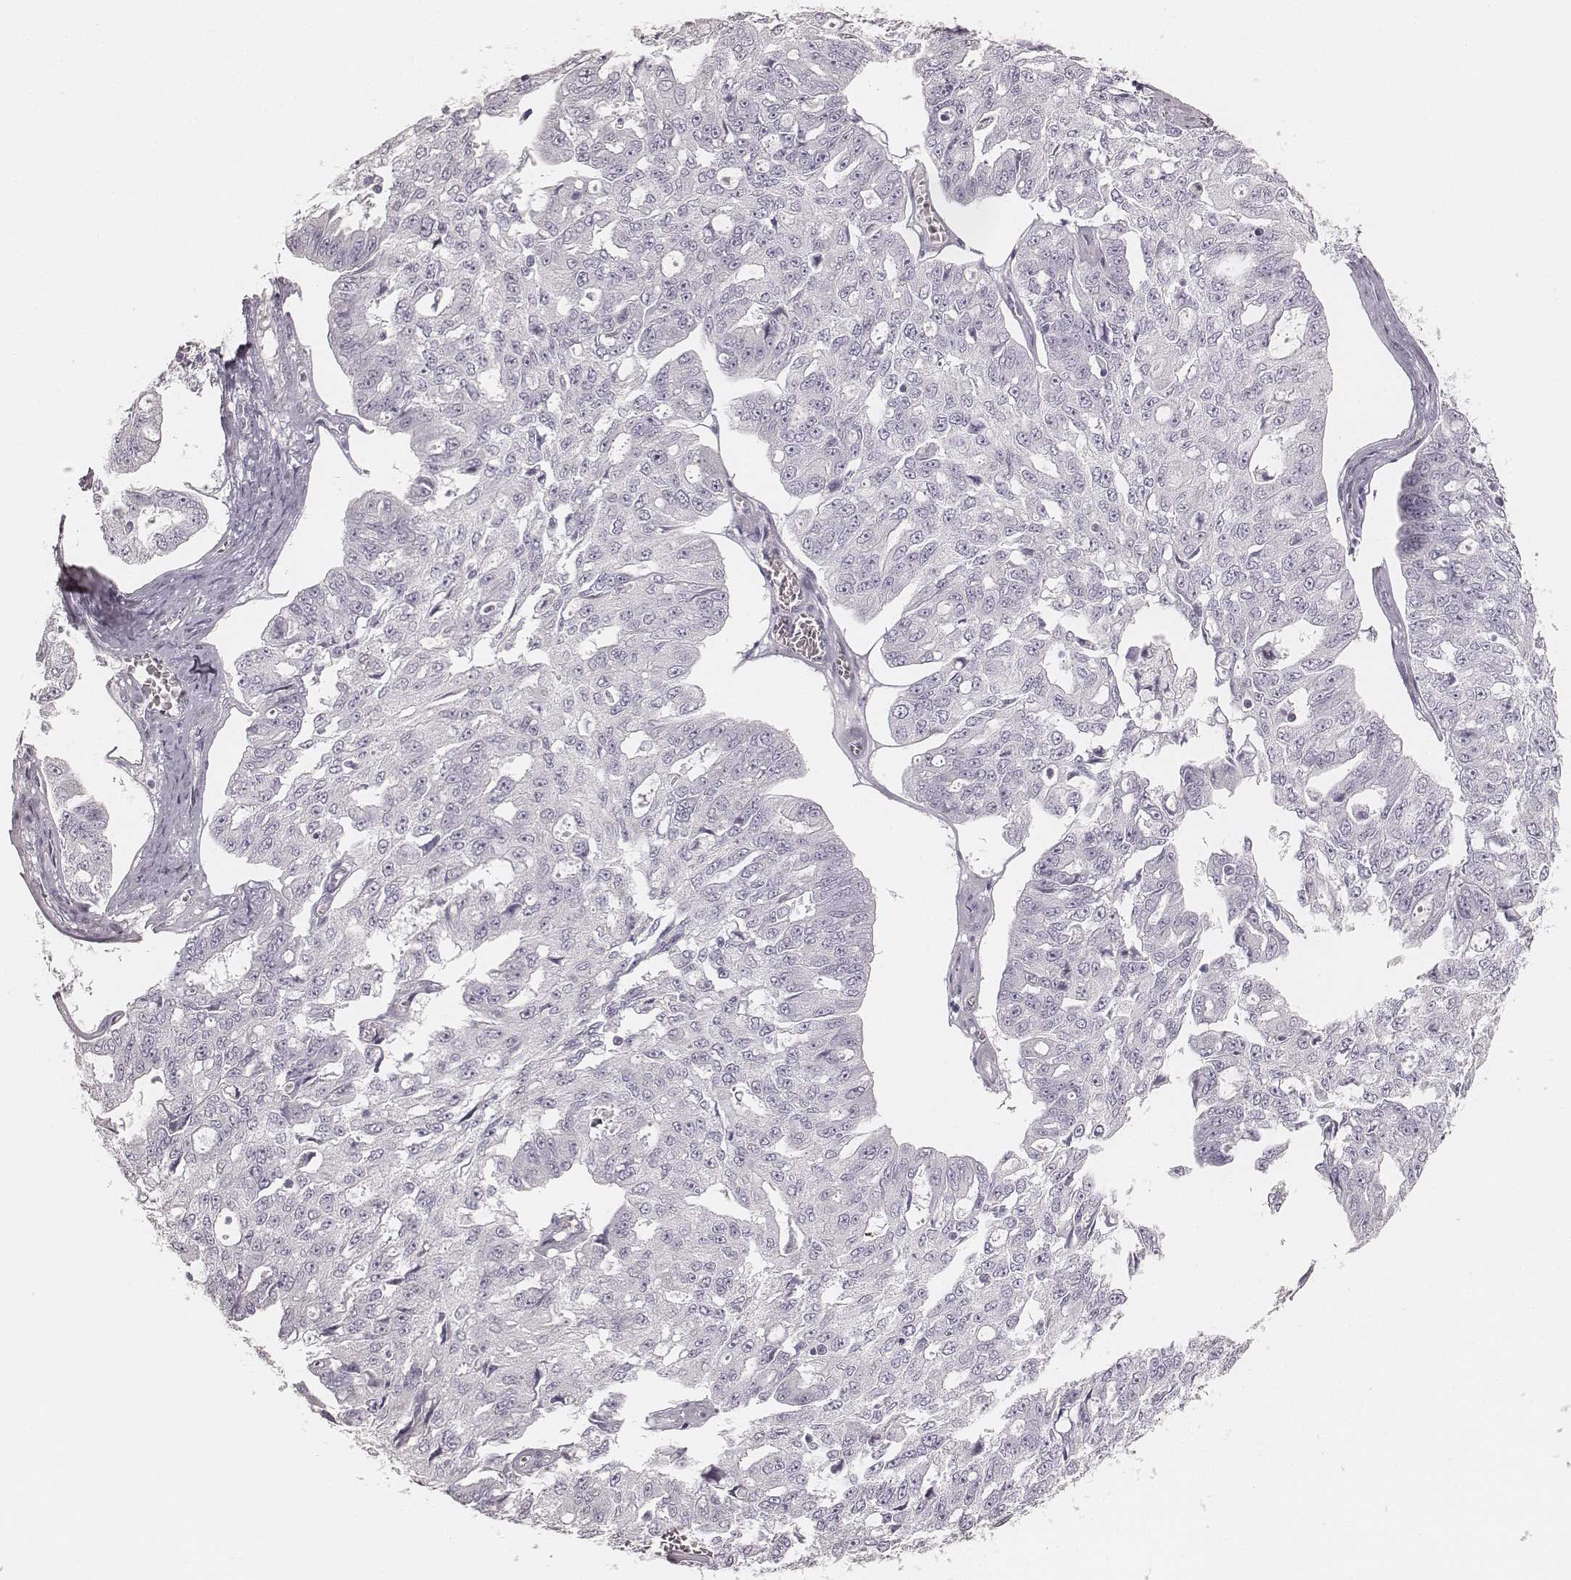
{"staining": {"intensity": "negative", "quantity": "none", "location": "none"}, "tissue": "ovarian cancer", "cell_type": "Tumor cells", "image_type": "cancer", "snomed": [{"axis": "morphology", "description": "Carcinoma, endometroid"}, {"axis": "topography", "description": "Ovary"}], "caption": "A high-resolution image shows IHC staining of ovarian cancer, which exhibits no significant positivity in tumor cells.", "gene": "KRT72", "patient": {"sex": "female", "age": 65}}